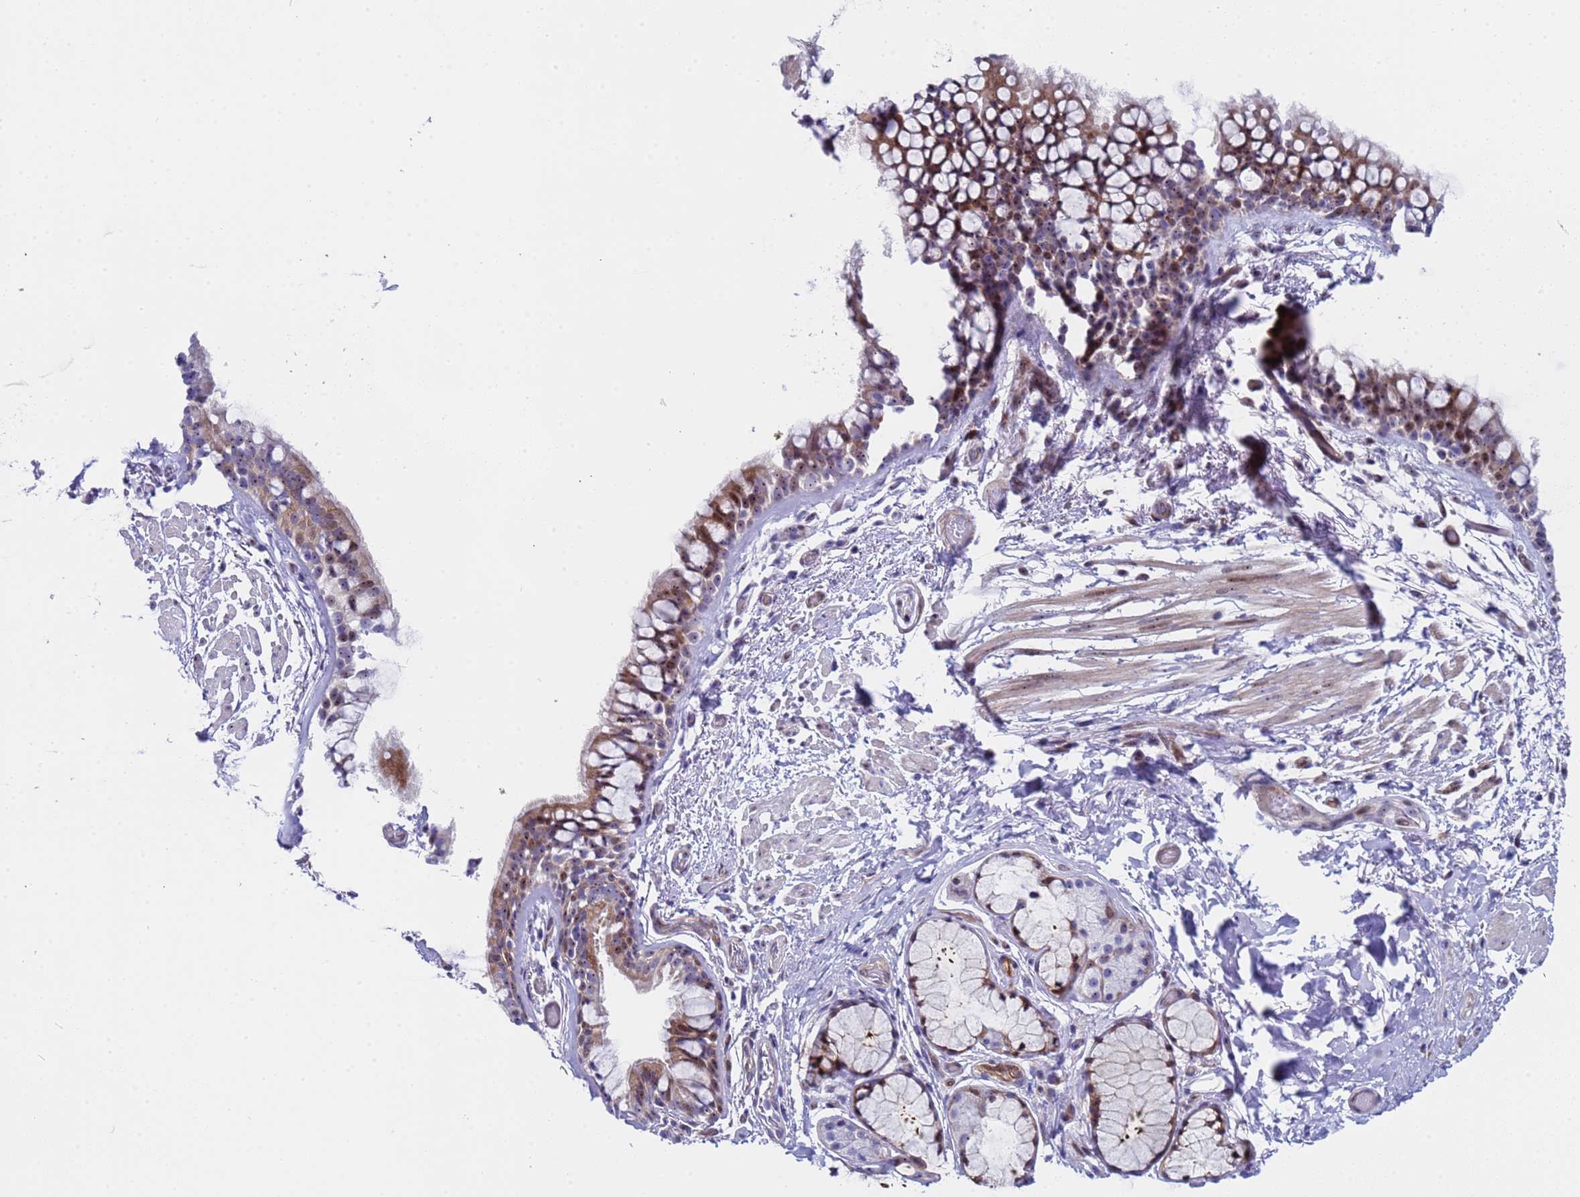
{"staining": {"intensity": "moderate", "quantity": "25%-75%", "location": "cytoplasmic/membranous,nuclear"}, "tissue": "bronchus", "cell_type": "Respiratory epithelial cells", "image_type": "normal", "snomed": [{"axis": "morphology", "description": "Normal tissue, NOS"}, {"axis": "topography", "description": "Bronchus"}], "caption": "This image demonstrates immunohistochemistry staining of benign bronchus, with medium moderate cytoplasmic/membranous,nuclear expression in about 25%-75% of respiratory epithelial cells.", "gene": "POP5", "patient": {"sex": "male", "age": 65}}